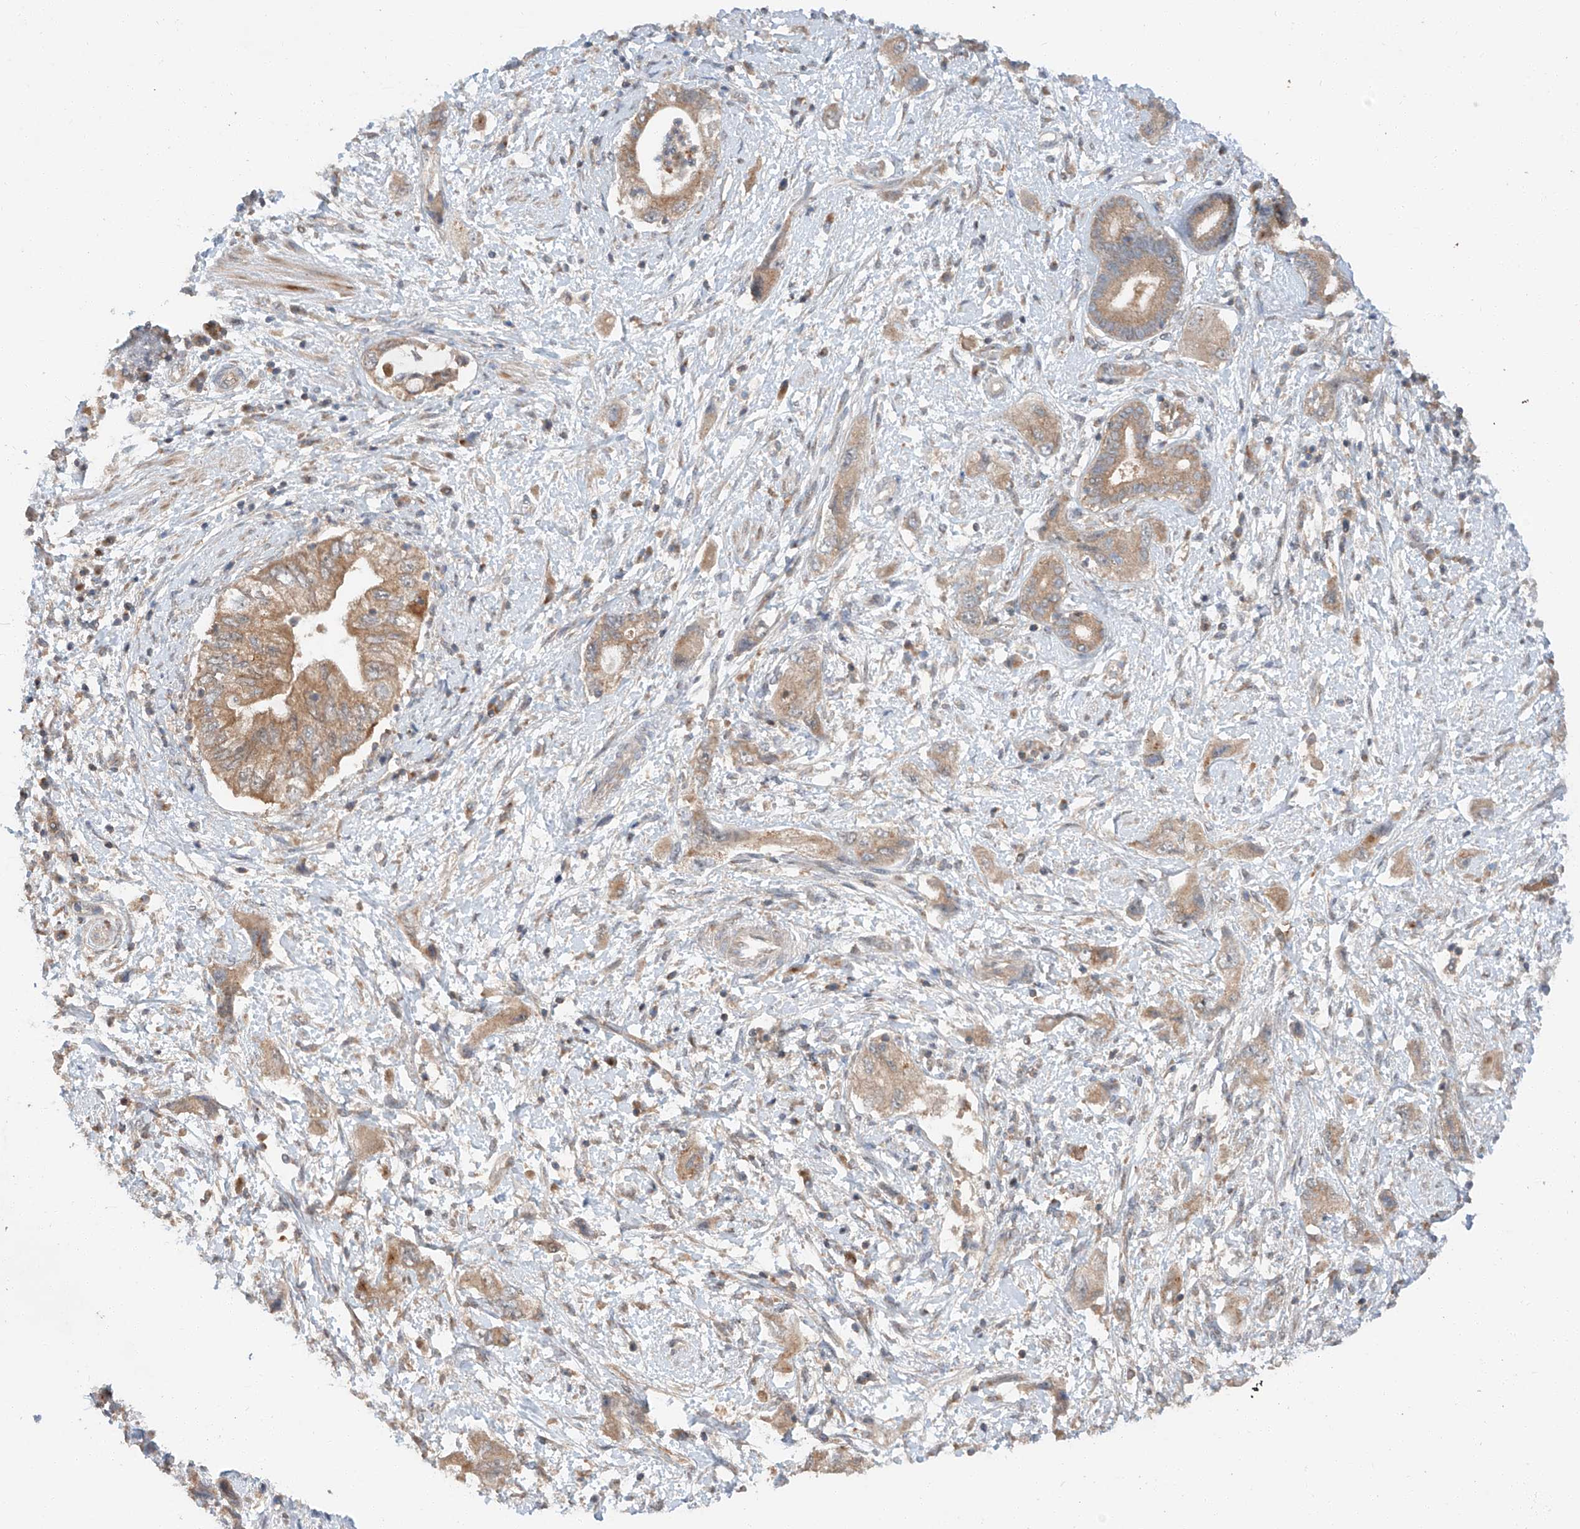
{"staining": {"intensity": "moderate", "quantity": ">75%", "location": "cytoplasmic/membranous"}, "tissue": "pancreatic cancer", "cell_type": "Tumor cells", "image_type": "cancer", "snomed": [{"axis": "morphology", "description": "Adenocarcinoma, NOS"}, {"axis": "topography", "description": "Pancreas"}], "caption": "About >75% of tumor cells in pancreatic cancer (adenocarcinoma) reveal moderate cytoplasmic/membranous protein staining as visualized by brown immunohistochemical staining.", "gene": "XPNPEP1", "patient": {"sex": "female", "age": 73}}